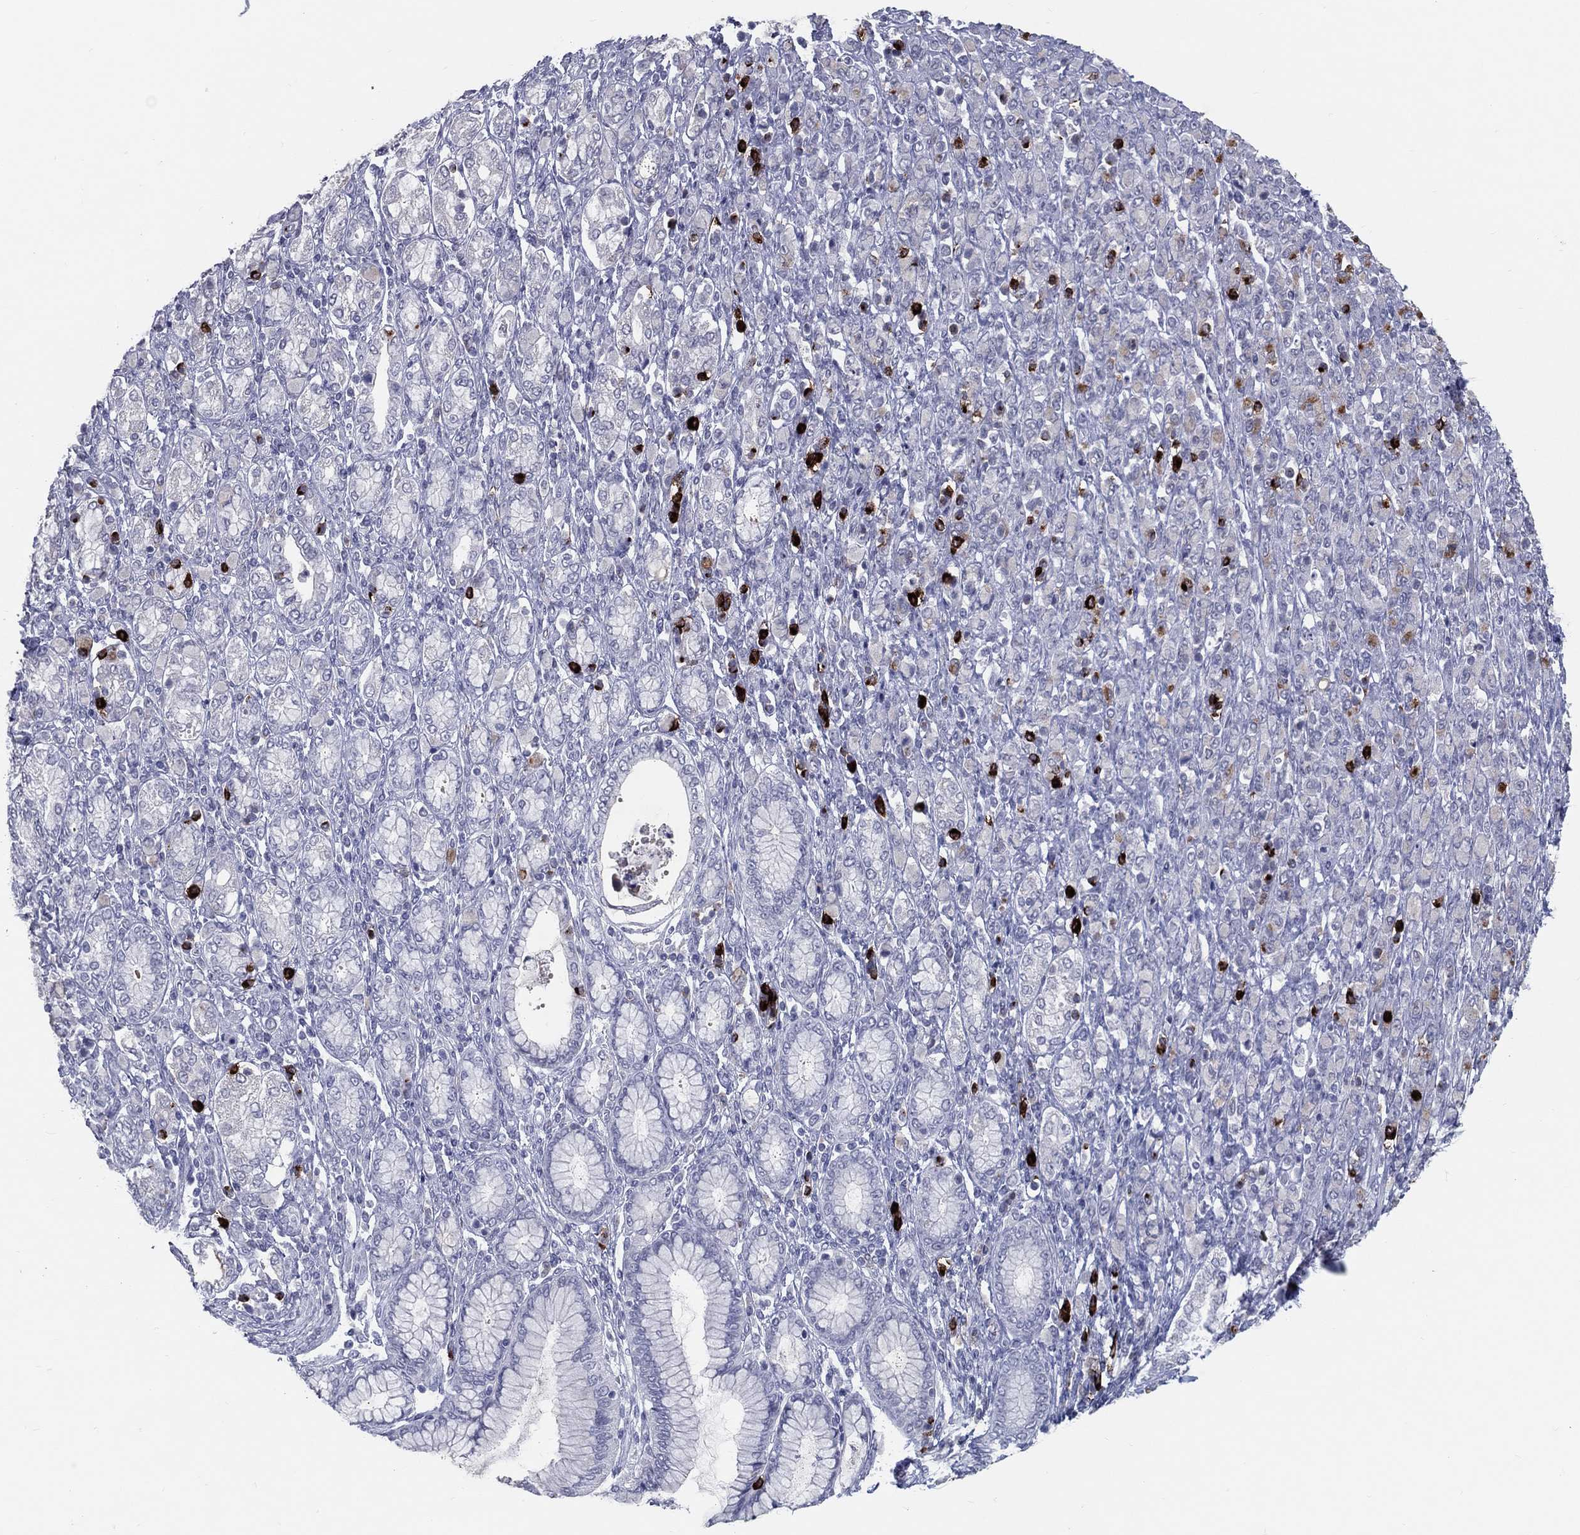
{"staining": {"intensity": "negative", "quantity": "none", "location": "none"}, "tissue": "stomach cancer", "cell_type": "Tumor cells", "image_type": "cancer", "snomed": [{"axis": "morphology", "description": "Normal tissue, NOS"}, {"axis": "morphology", "description": "Adenocarcinoma, NOS"}, {"axis": "topography", "description": "Stomach"}], "caption": "This is an immunohistochemistry histopathology image of human stomach cancer (adenocarcinoma). There is no staining in tumor cells.", "gene": "ACE2", "patient": {"sex": "female", "age": 79}}